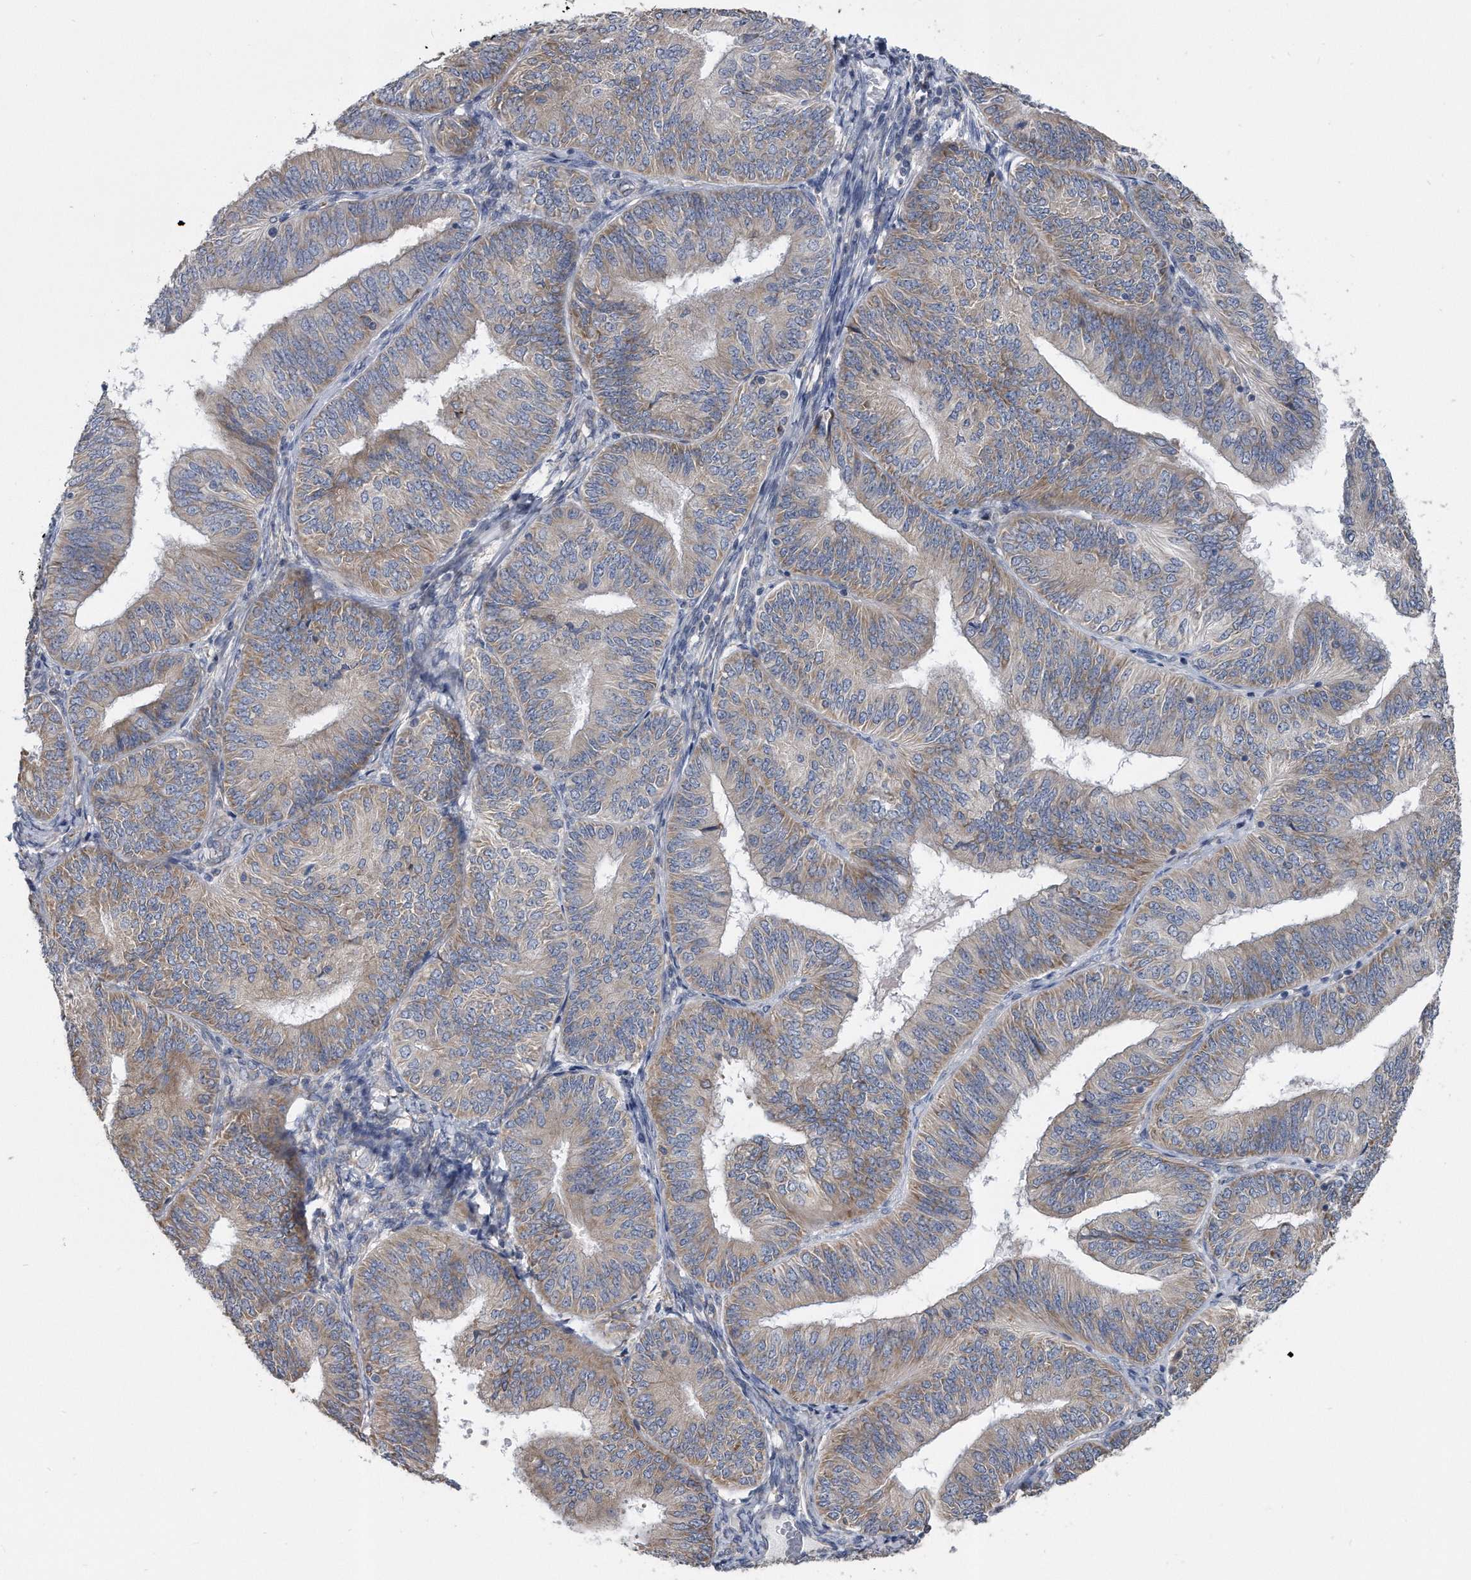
{"staining": {"intensity": "weak", "quantity": "25%-75%", "location": "cytoplasmic/membranous"}, "tissue": "endometrial cancer", "cell_type": "Tumor cells", "image_type": "cancer", "snomed": [{"axis": "morphology", "description": "Adenocarcinoma, NOS"}, {"axis": "topography", "description": "Endometrium"}], "caption": "This photomicrograph reveals endometrial adenocarcinoma stained with immunohistochemistry (IHC) to label a protein in brown. The cytoplasmic/membranous of tumor cells show weak positivity for the protein. Nuclei are counter-stained blue.", "gene": "CCDC47", "patient": {"sex": "female", "age": 58}}